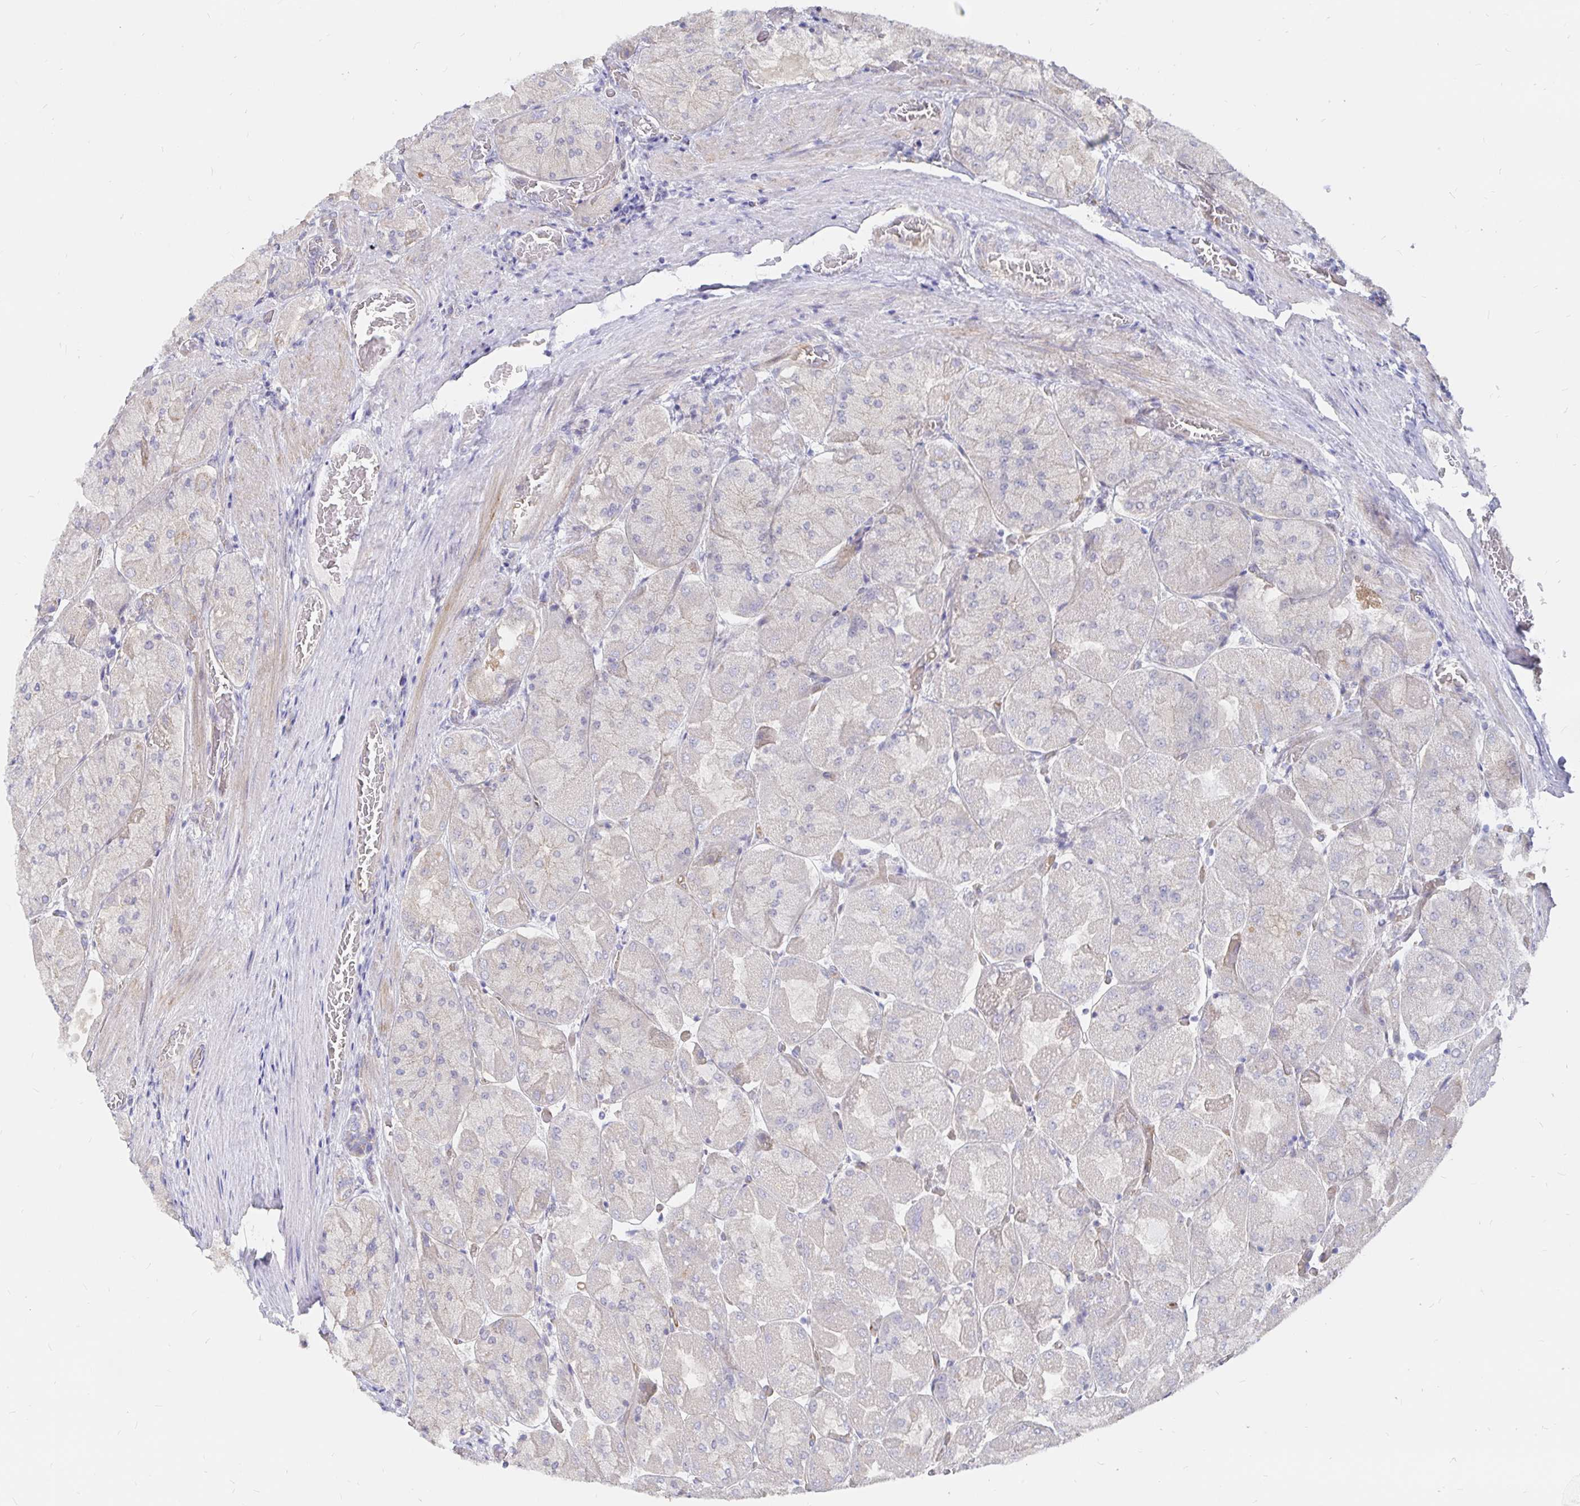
{"staining": {"intensity": "moderate", "quantity": "<25%", "location": "cytoplasmic/membranous"}, "tissue": "stomach", "cell_type": "Glandular cells", "image_type": "normal", "snomed": [{"axis": "morphology", "description": "Normal tissue, NOS"}, {"axis": "topography", "description": "Stomach"}], "caption": "Stomach stained with DAB immunohistochemistry shows low levels of moderate cytoplasmic/membranous expression in about <25% of glandular cells.", "gene": "KCTD19", "patient": {"sex": "female", "age": 61}}